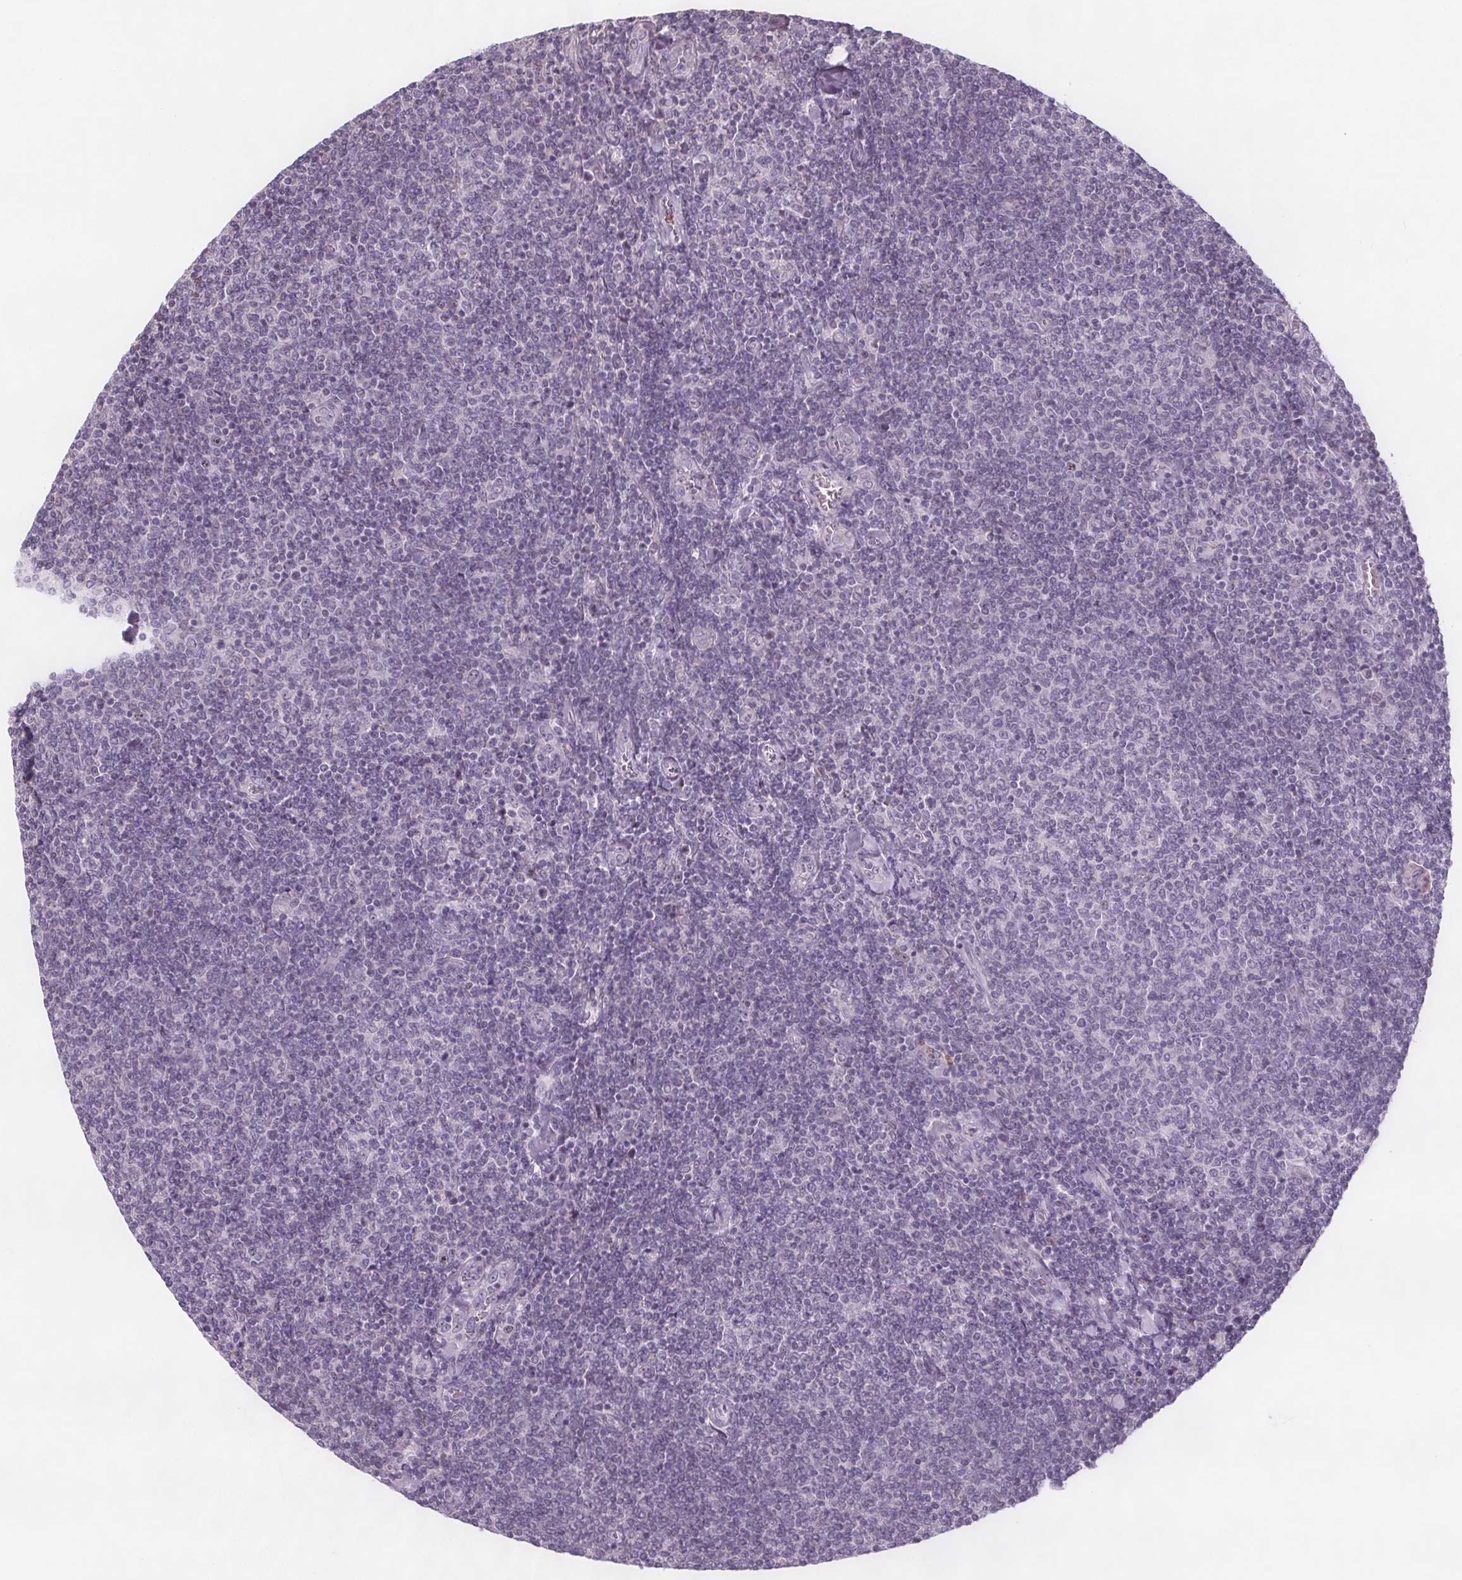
{"staining": {"intensity": "negative", "quantity": "none", "location": "none"}, "tissue": "lymphoma", "cell_type": "Tumor cells", "image_type": "cancer", "snomed": [{"axis": "morphology", "description": "Malignant lymphoma, non-Hodgkin's type, Low grade"}, {"axis": "topography", "description": "Lymph node"}], "caption": "Protein analysis of lymphoma exhibits no significant staining in tumor cells.", "gene": "NOLC1", "patient": {"sex": "male", "age": 52}}